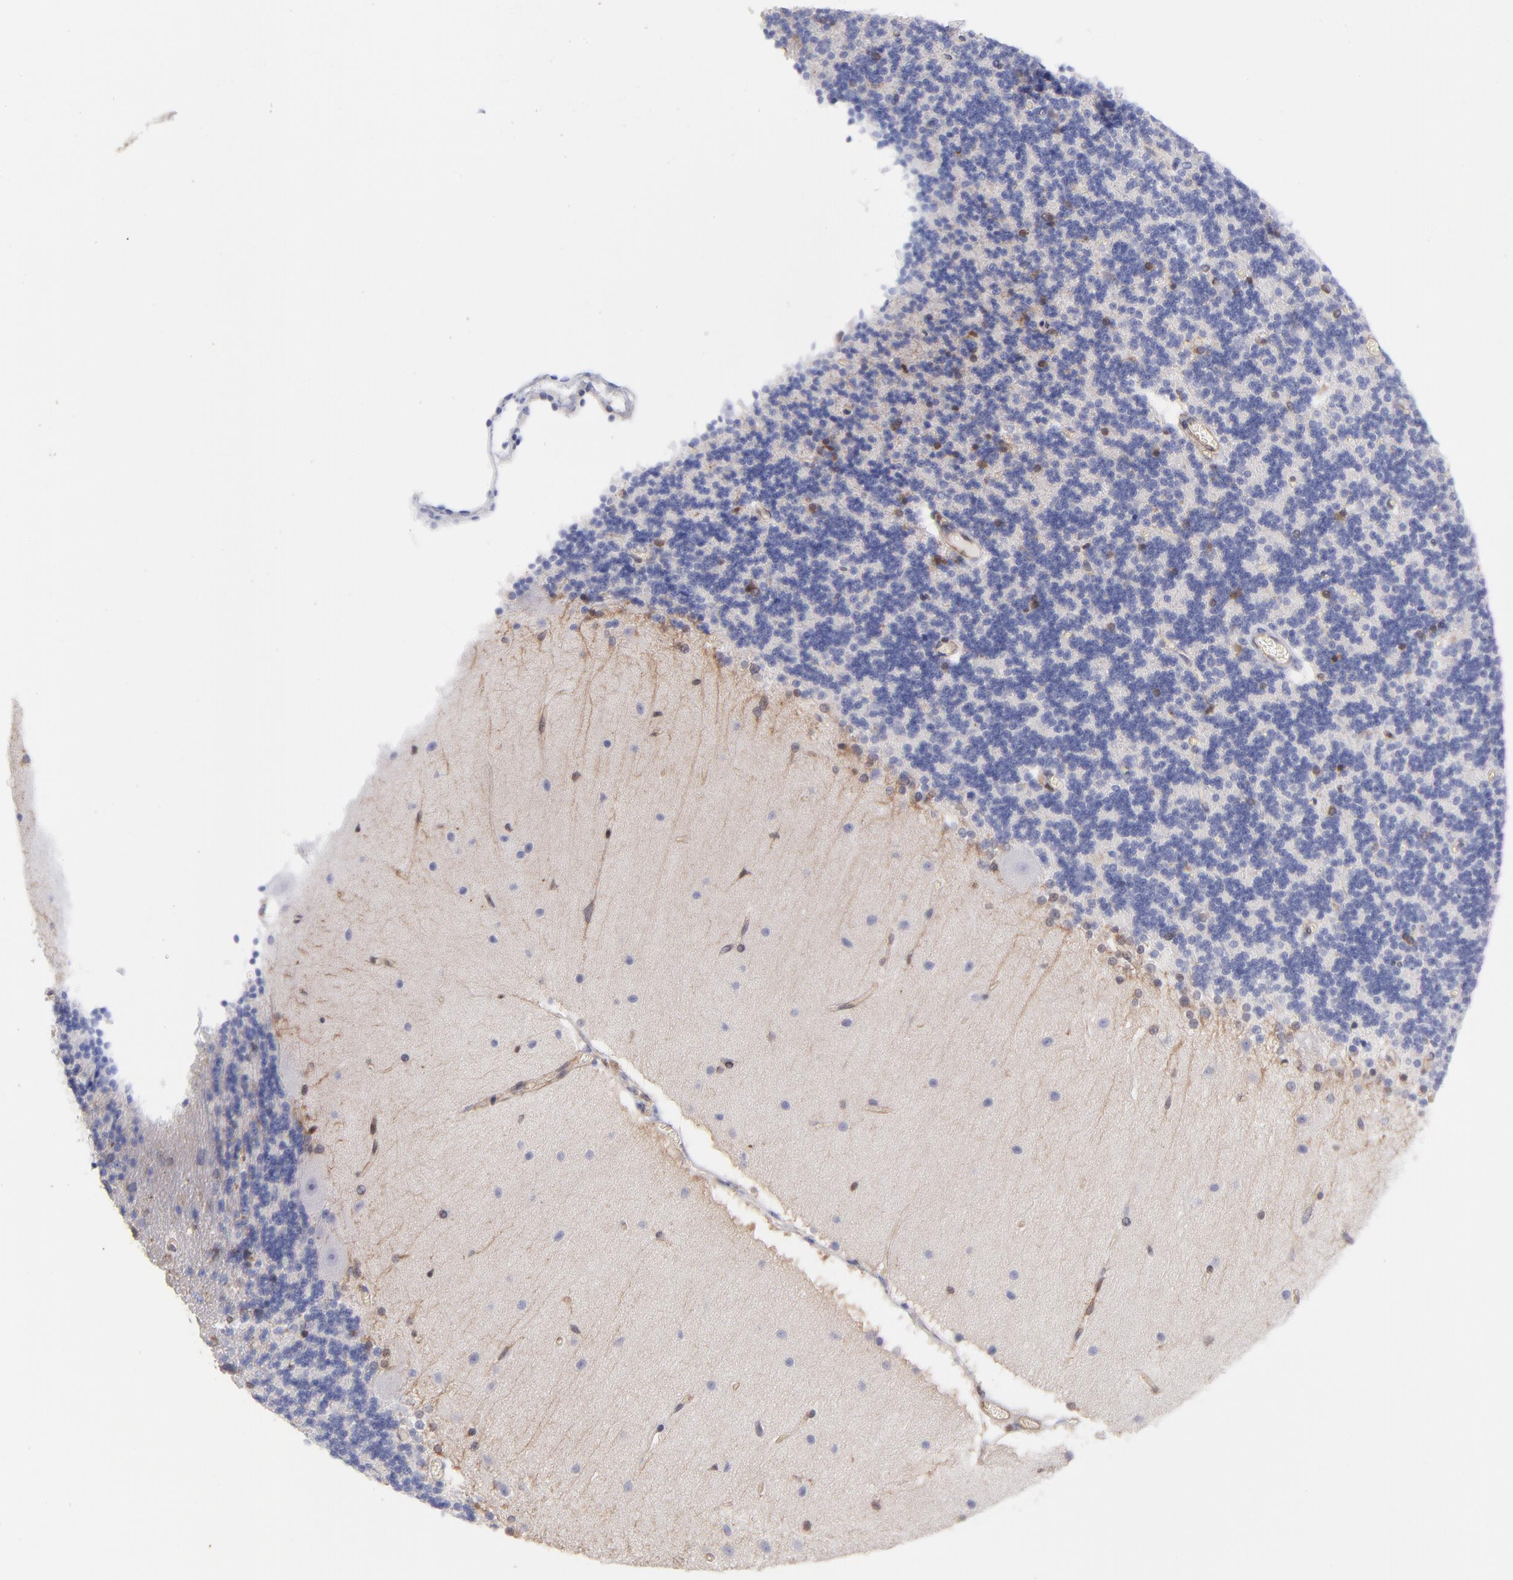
{"staining": {"intensity": "moderate", "quantity": "<25%", "location": "cytoplasmic/membranous"}, "tissue": "cerebellum", "cell_type": "Cells in granular layer", "image_type": "normal", "snomed": [{"axis": "morphology", "description": "Normal tissue, NOS"}, {"axis": "topography", "description": "Cerebellum"}], "caption": "Immunohistochemical staining of normal cerebellum demonstrates moderate cytoplasmic/membranous protein positivity in approximately <25% of cells in granular layer. The protein is stained brown, and the nuclei are stained in blue (DAB IHC with brightfield microscopy, high magnification).", "gene": "MAPRE1", "patient": {"sex": "female", "age": 54}}